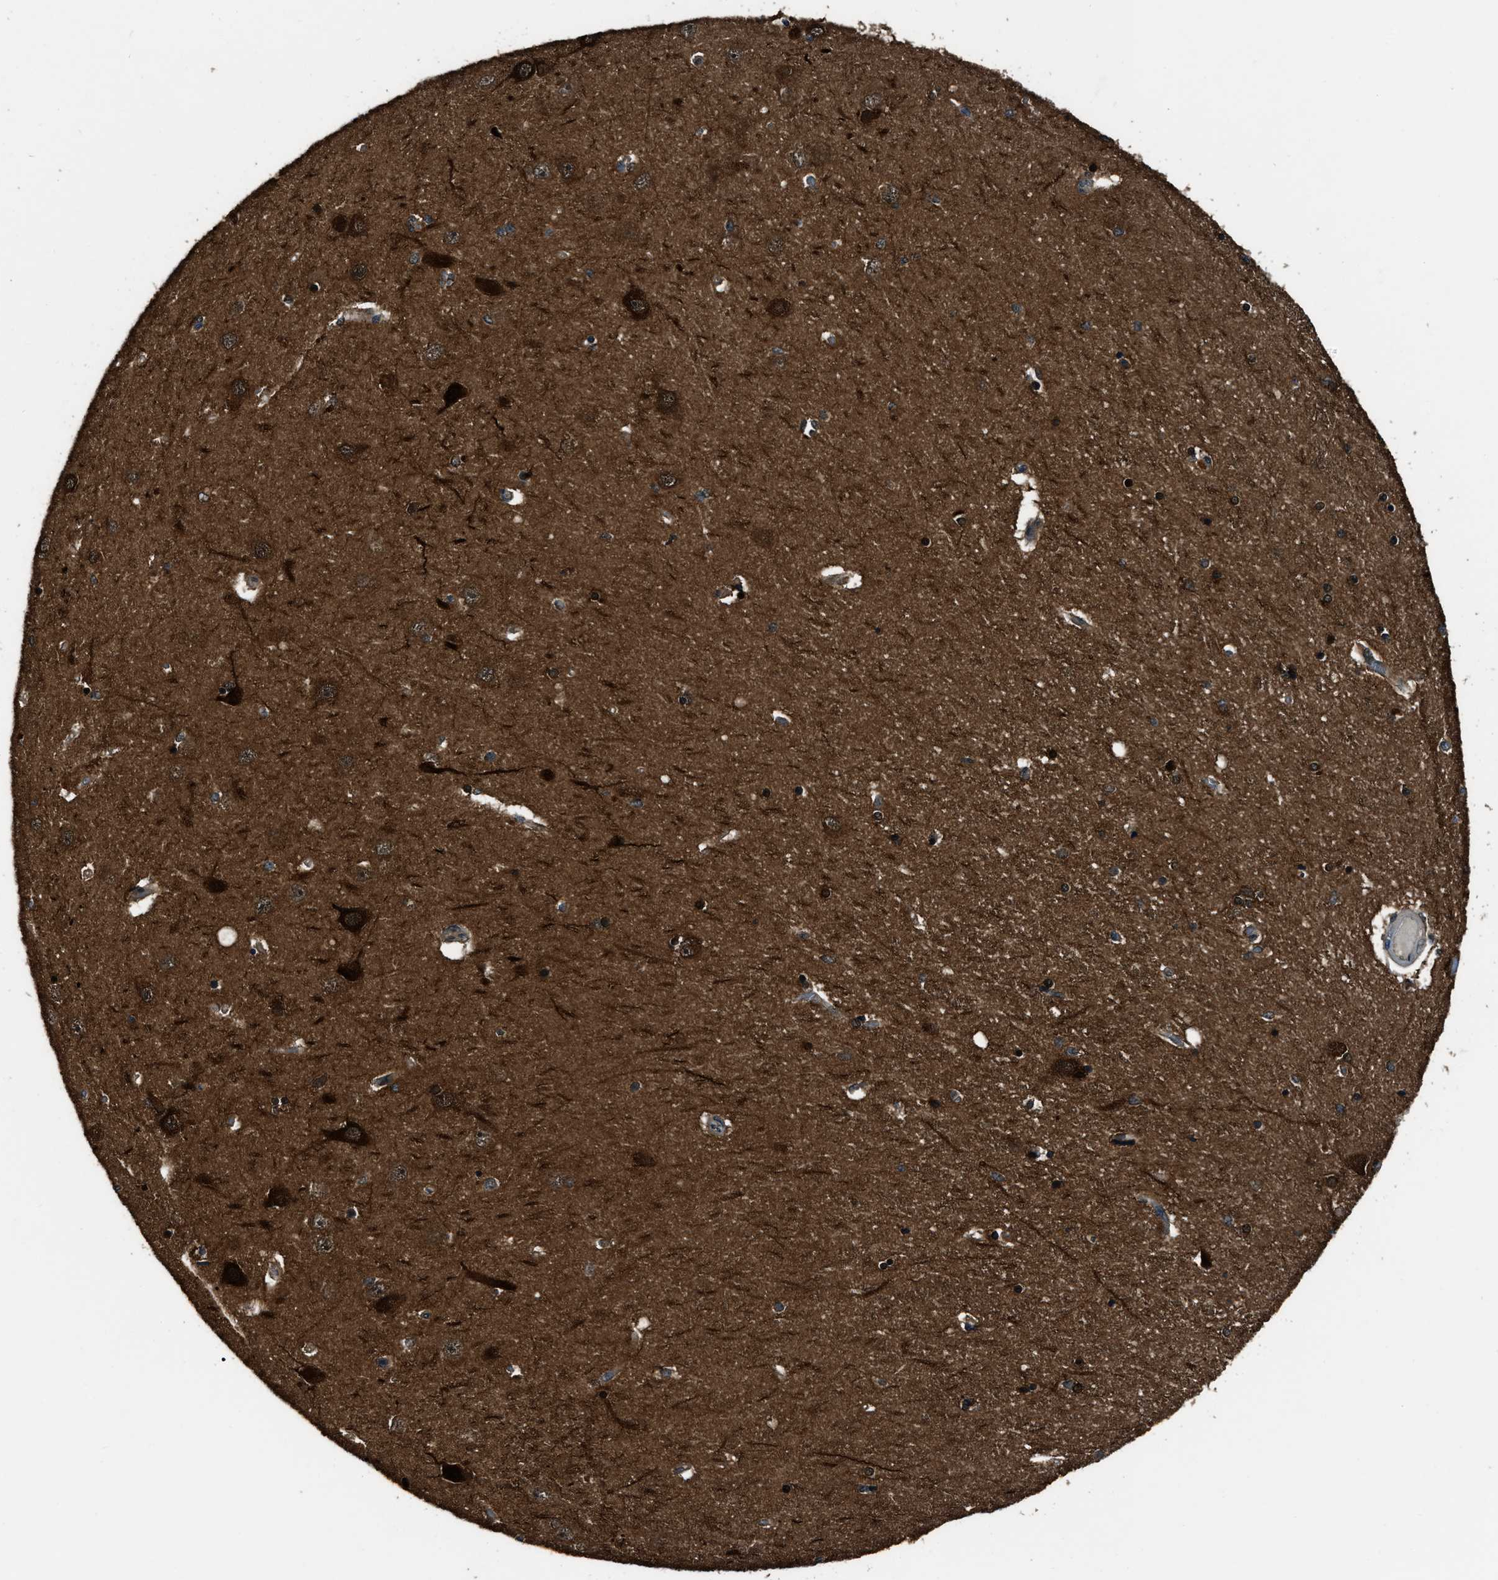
{"staining": {"intensity": "moderate", "quantity": "25%-75%", "location": "cytoplasmic/membranous"}, "tissue": "hippocampus", "cell_type": "Glial cells", "image_type": "normal", "snomed": [{"axis": "morphology", "description": "Normal tissue, NOS"}, {"axis": "topography", "description": "Hippocampus"}], "caption": "Immunohistochemical staining of normal hippocampus shows moderate cytoplasmic/membranous protein staining in about 25%-75% of glial cells.", "gene": "NUDCD3", "patient": {"sex": "female", "age": 54}}